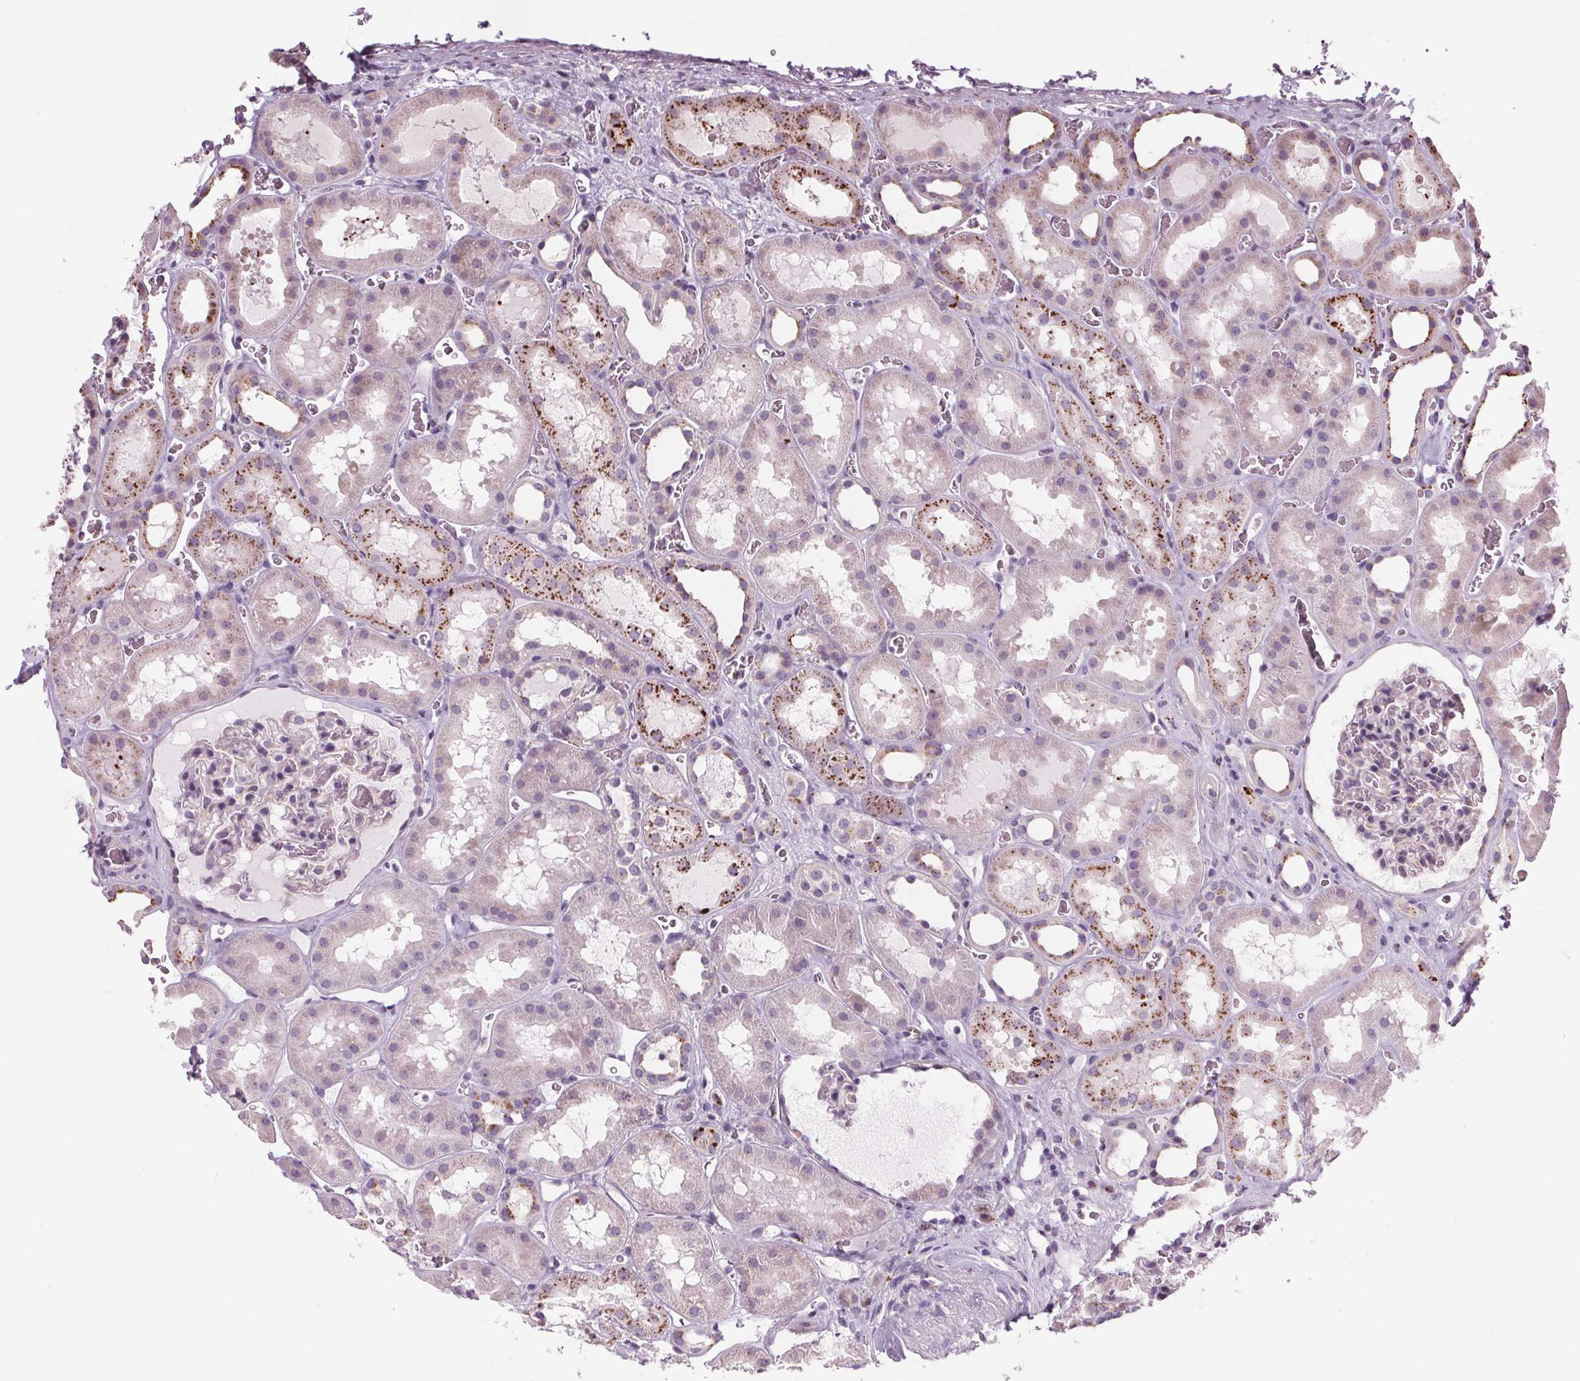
{"staining": {"intensity": "negative", "quantity": "none", "location": "none"}, "tissue": "kidney", "cell_type": "Cells in glomeruli", "image_type": "normal", "snomed": [{"axis": "morphology", "description": "Normal tissue, NOS"}, {"axis": "topography", "description": "Kidney"}], "caption": "IHC photomicrograph of unremarkable kidney: kidney stained with DAB exhibits no significant protein expression in cells in glomeruli.", "gene": "SAMD5", "patient": {"sex": "female", "age": 41}}